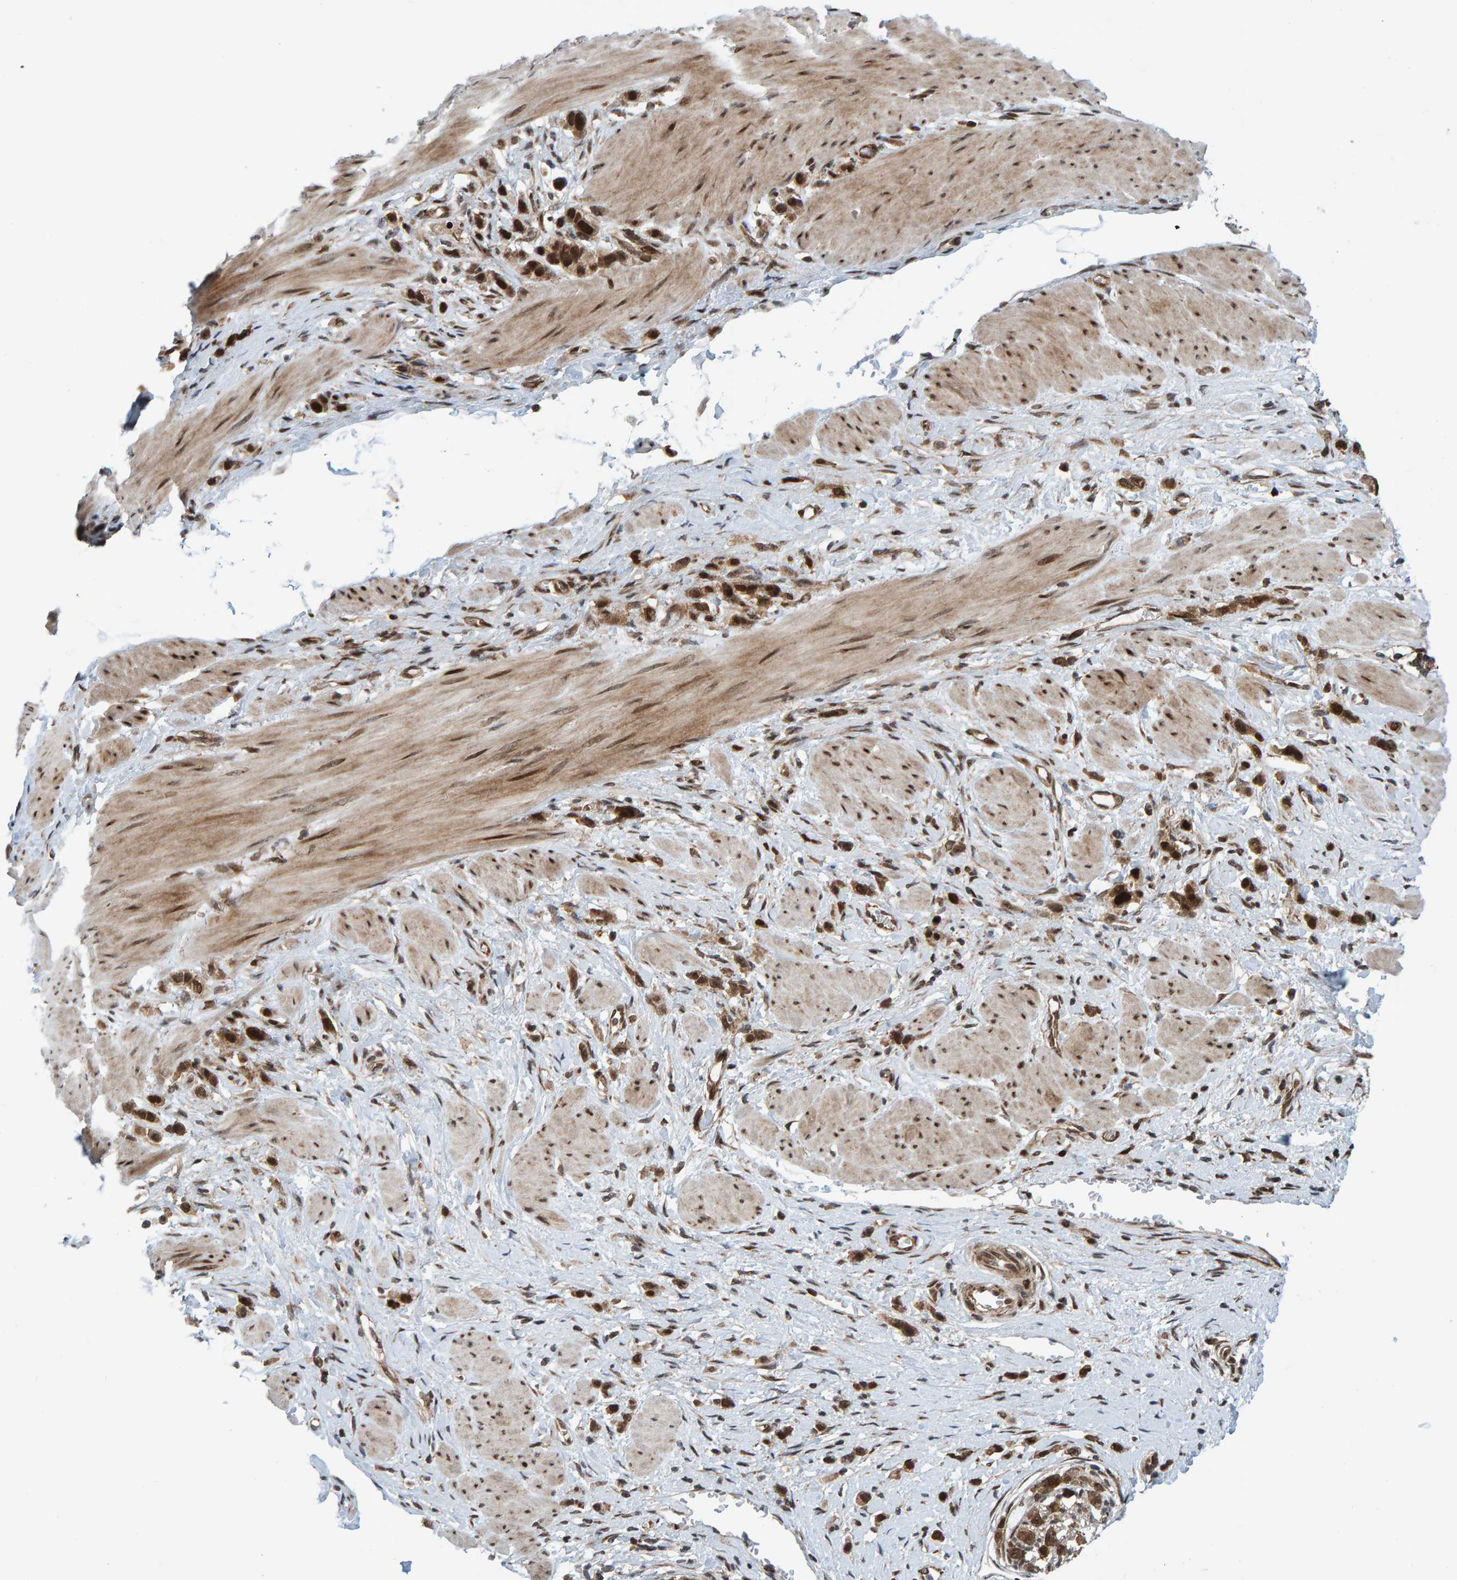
{"staining": {"intensity": "strong", "quantity": ">75%", "location": "cytoplasmic/membranous,nuclear"}, "tissue": "stomach cancer", "cell_type": "Tumor cells", "image_type": "cancer", "snomed": [{"axis": "morphology", "description": "Adenocarcinoma, NOS"}, {"axis": "topography", "description": "Stomach"}], "caption": "Protein expression by immunohistochemistry reveals strong cytoplasmic/membranous and nuclear staining in about >75% of tumor cells in stomach cancer (adenocarcinoma).", "gene": "ZNF366", "patient": {"sex": "female", "age": 65}}